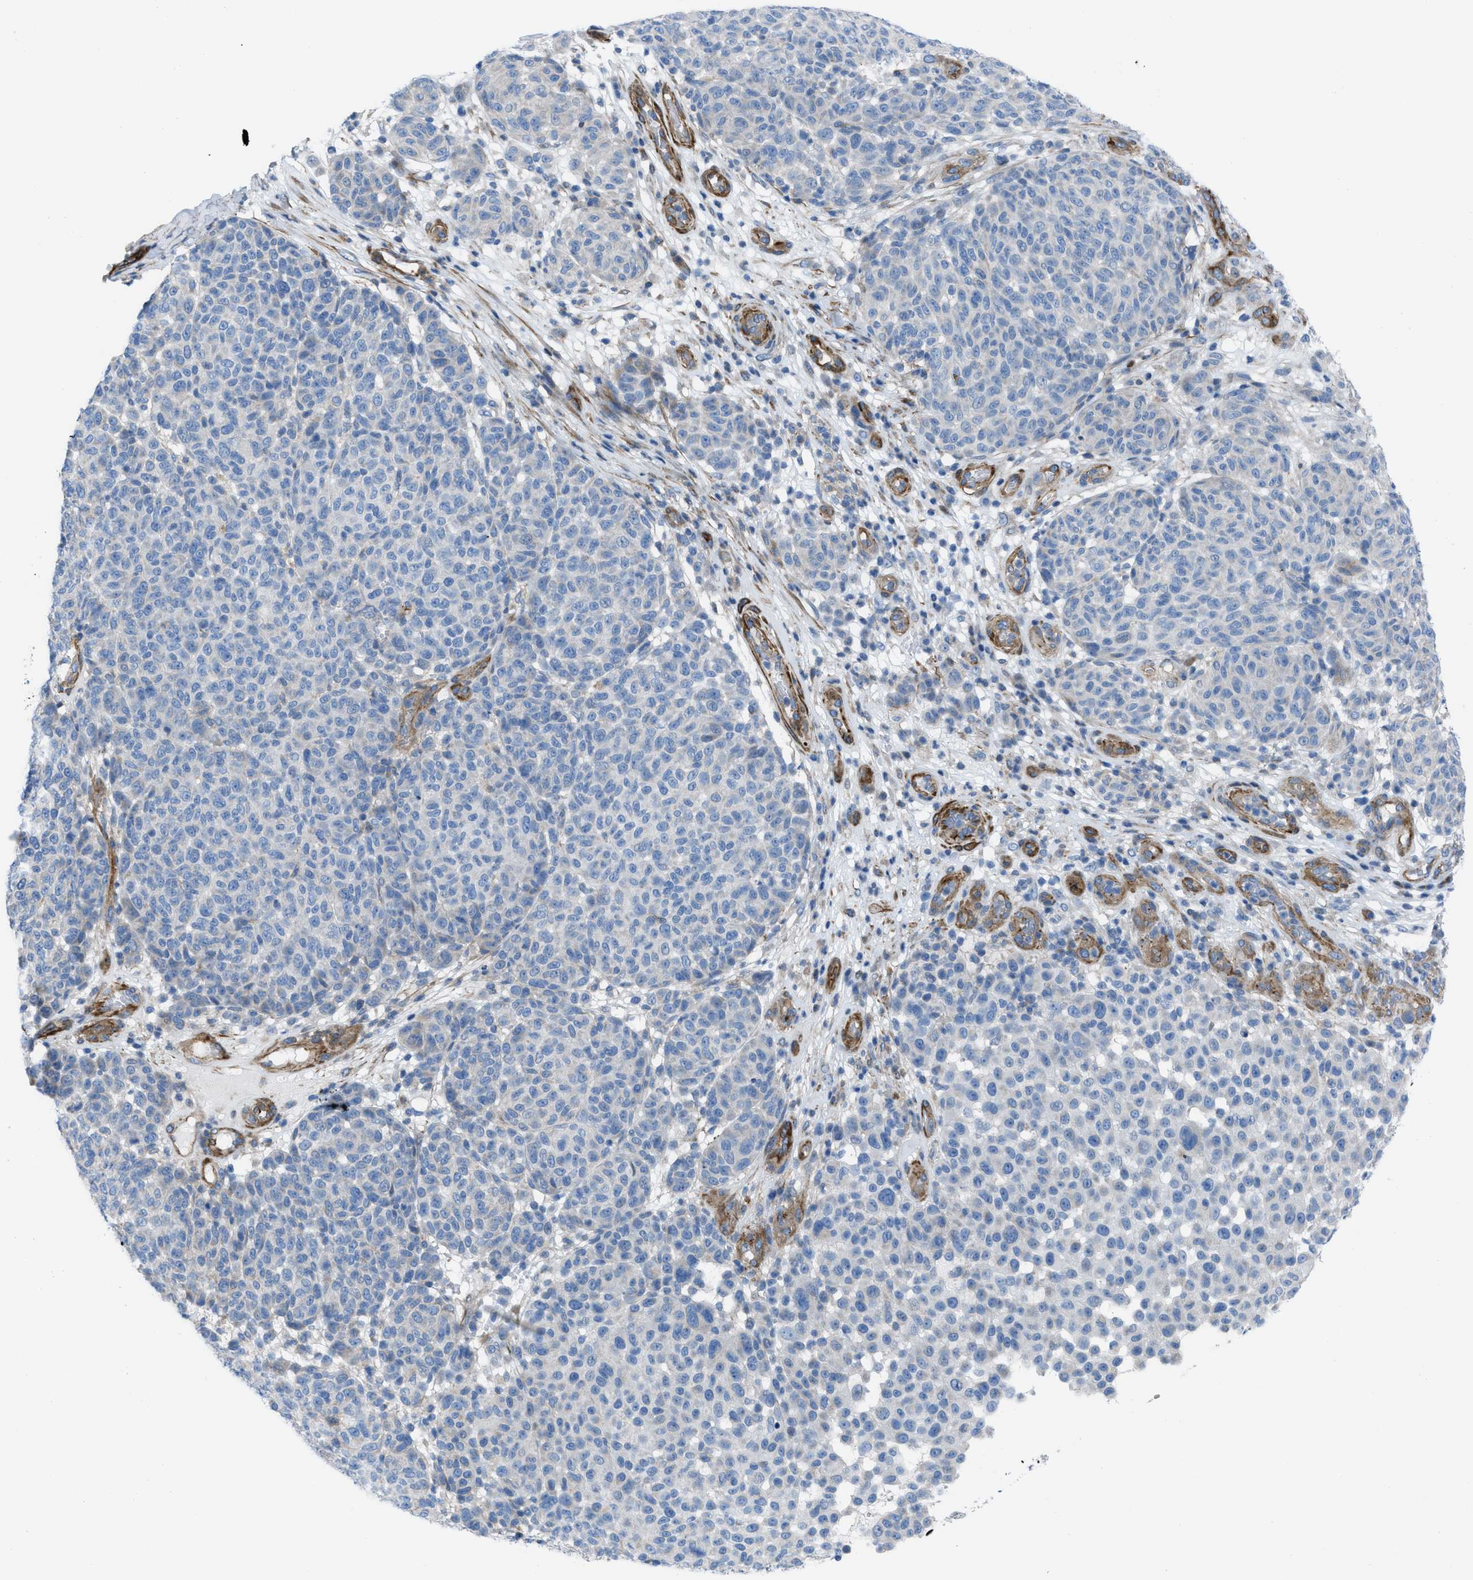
{"staining": {"intensity": "negative", "quantity": "none", "location": "none"}, "tissue": "melanoma", "cell_type": "Tumor cells", "image_type": "cancer", "snomed": [{"axis": "morphology", "description": "Malignant melanoma, NOS"}, {"axis": "topography", "description": "Skin"}], "caption": "Tumor cells are negative for brown protein staining in malignant melanoma.", "gene": "KCNH7", "patient": {"sex": "male", "age": 59}}